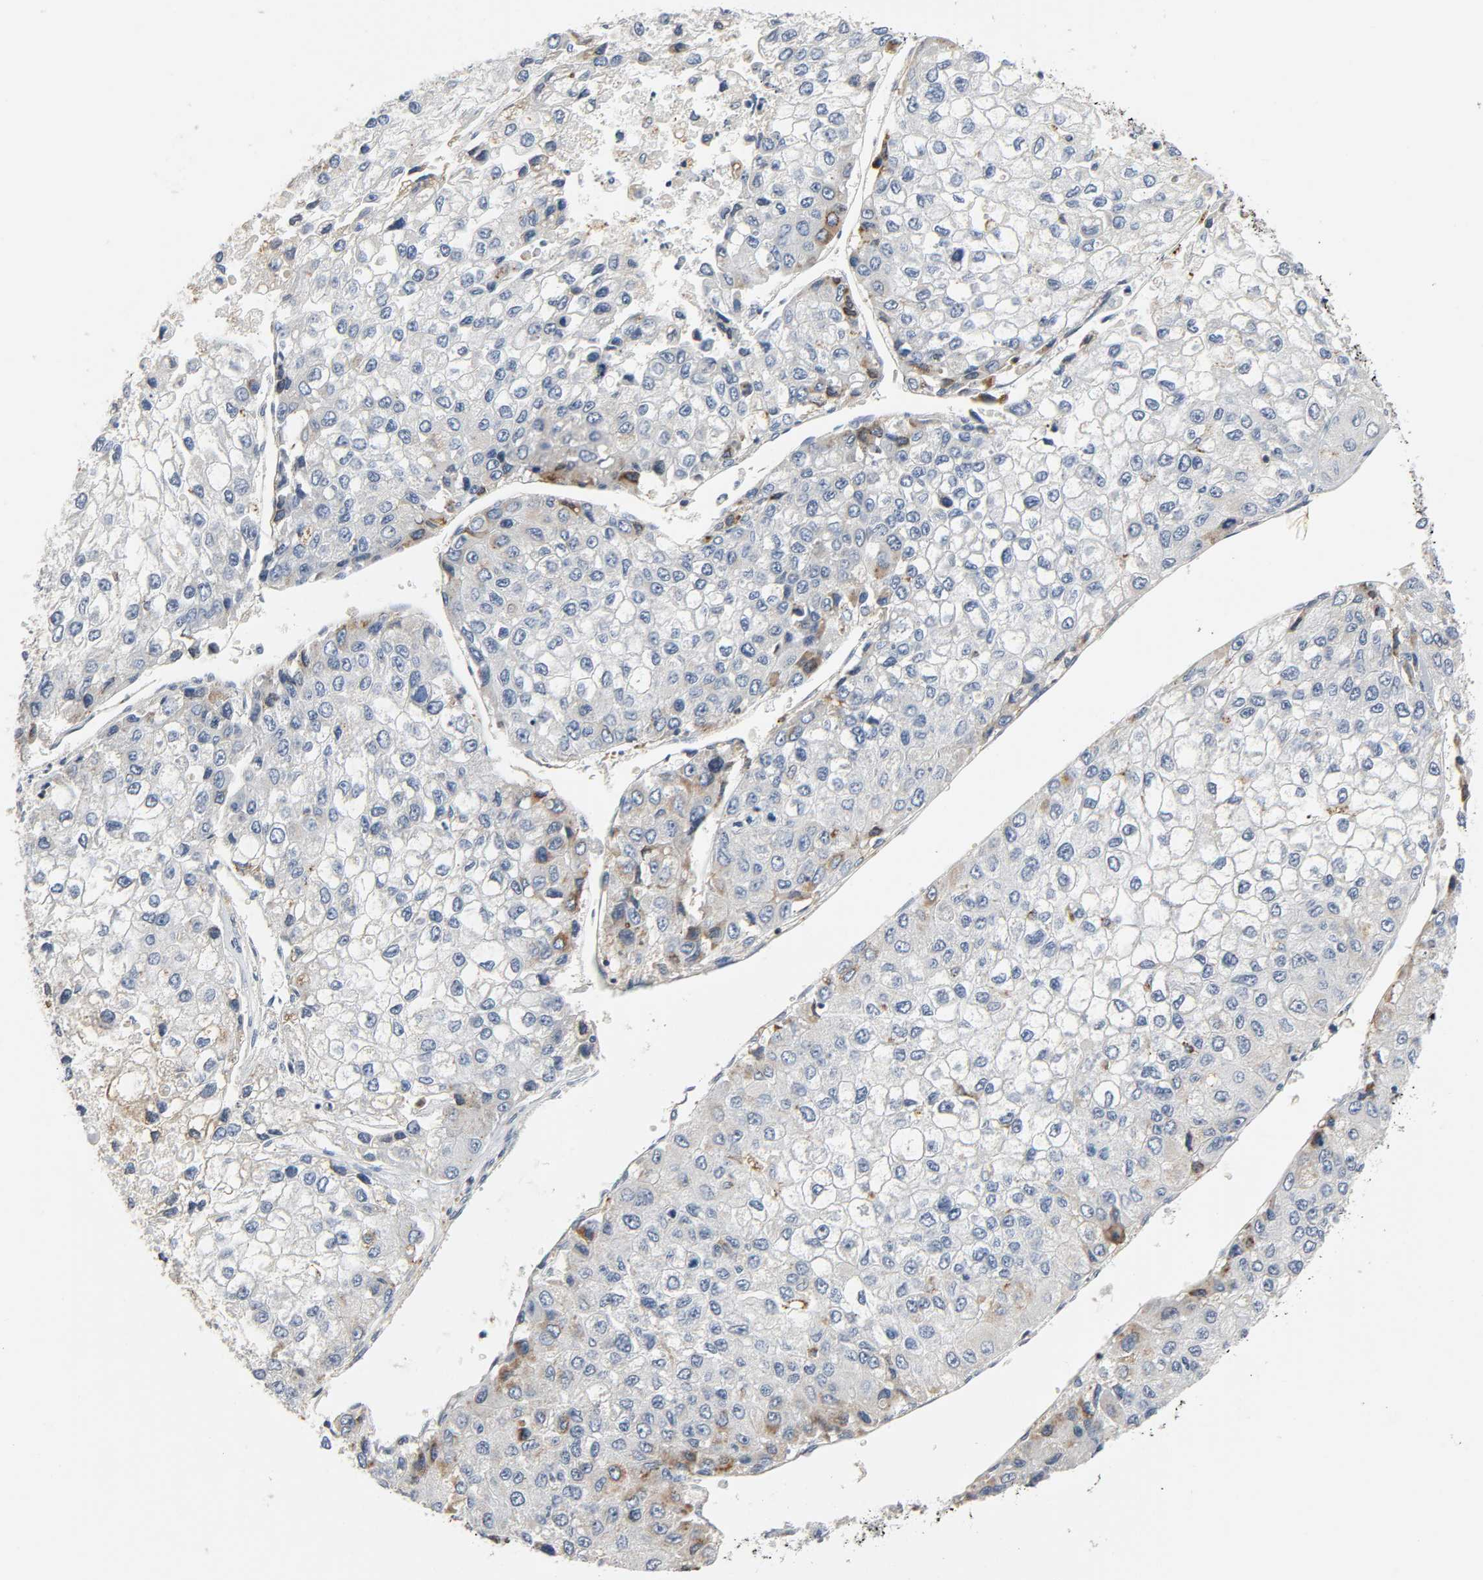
{"staining": {"intensity": "weak", "quantity": "<25%", "location": "cytoplasmic/membranous"}, "tissue": "liver cancer", "cell_type": "Tumor cells", "image_type": "cancer", "snomed": [{"axis": "morphology", "description": "Carcinoma, Hepatocellular, NOS"}, {"axis": "topography", "description": "Liver"}], "caption": "Photomicrograph shows no significant protein positivity in tumor cells of hepatocellular carcinoma (liver). The staining was performed using DAB to visualize the protein expression in brown, while the nuclei were stained in blue with hematoxylin (Magnification: 20x).", "gene": "CD4", "patient": {"sex": "female", "age": 66}}